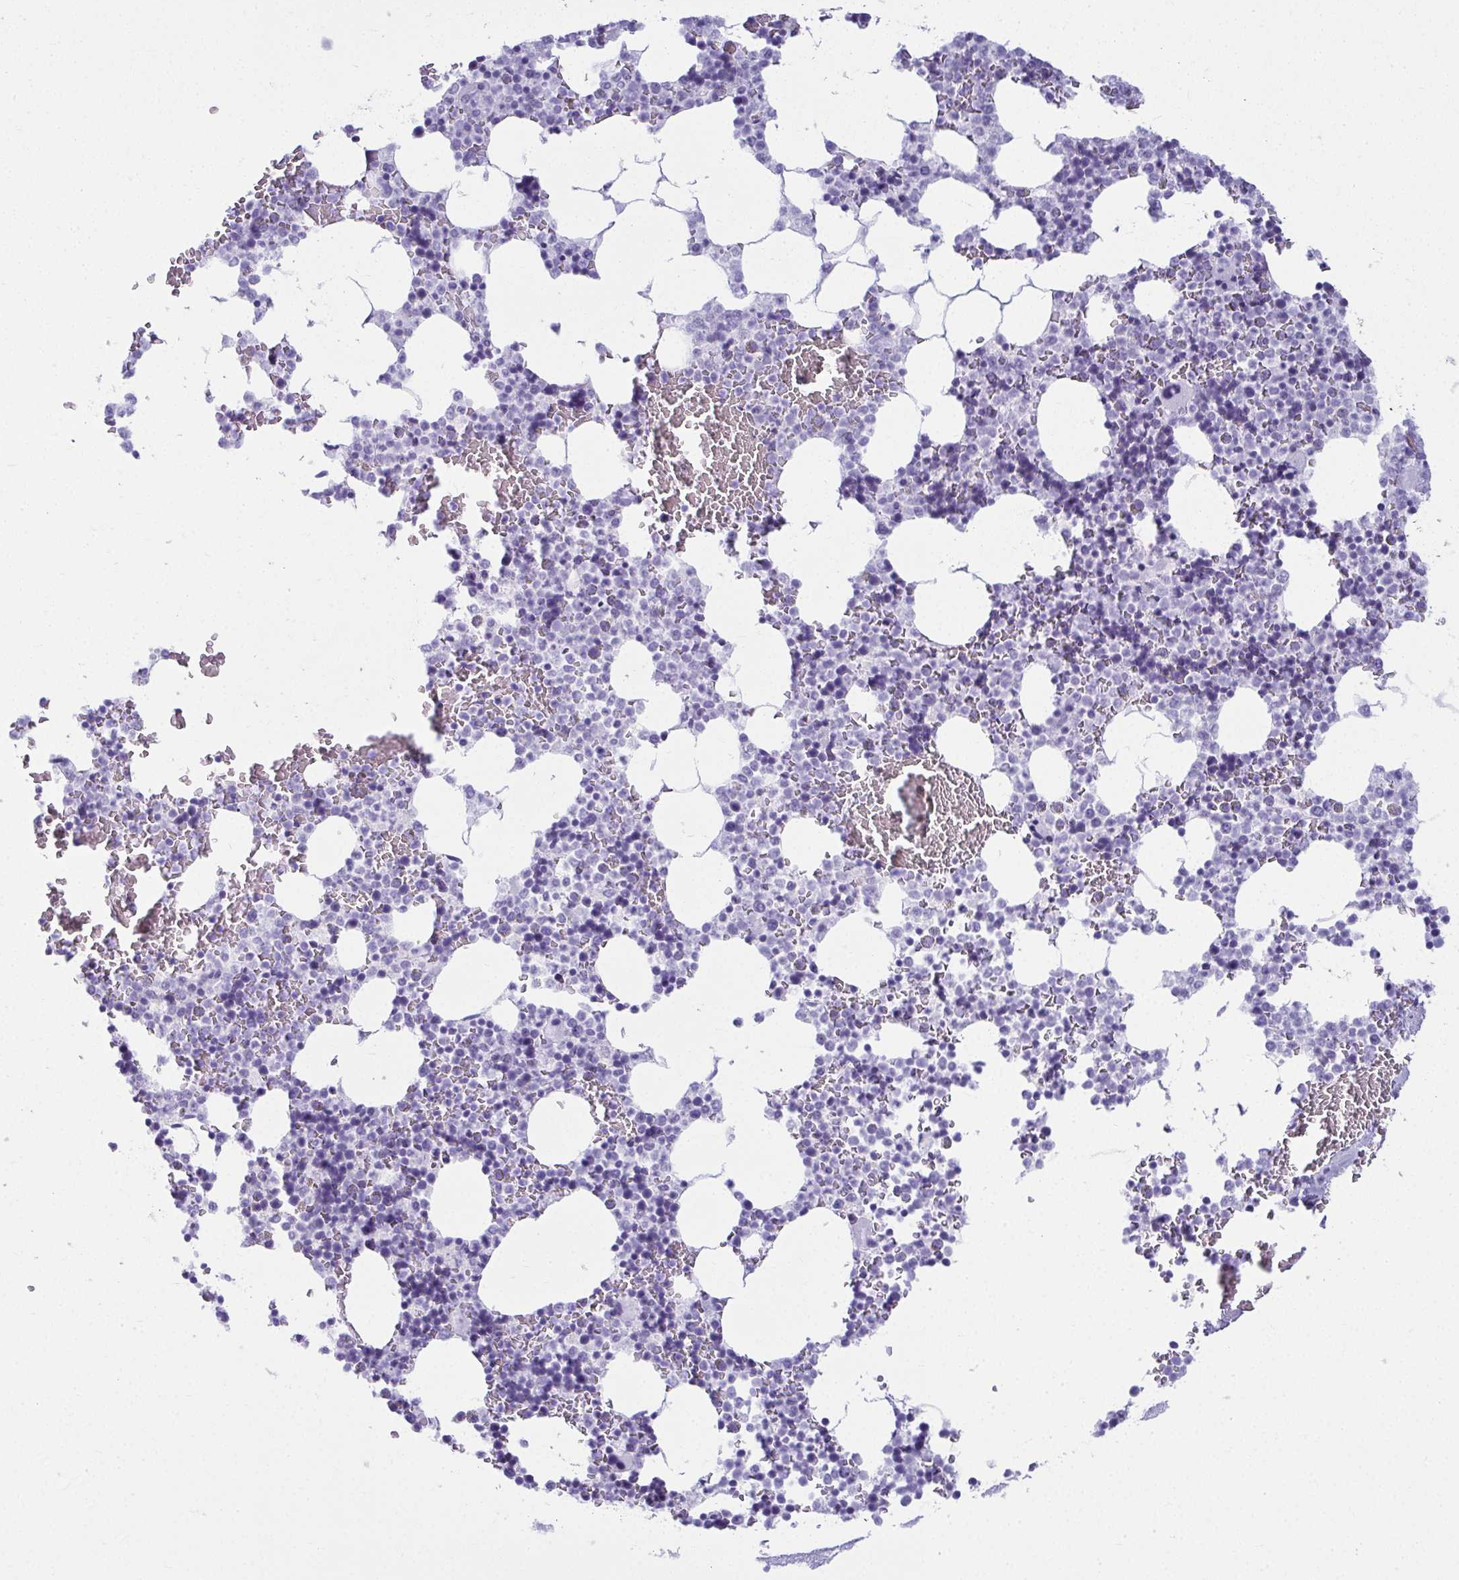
{"staining": {"intensity": "negative", "quantity": "none", "location": "none"}, "tissue": "bone marrow", "cell_type": "Hematopoietic cells", "image_type": "normal", "snomed": [{"axis": "morphology", "description": "Normal tissue, NOS"}, {"axis": "topography", "description": "Bone marrow"}], "caption": "This is an immunohistochemistry (IHC) image of unremarkable bone marrow. There is no expression in hematopoietic cells.", "gene": "CLGN", "patient": {"sex": "female", "age": 42}}